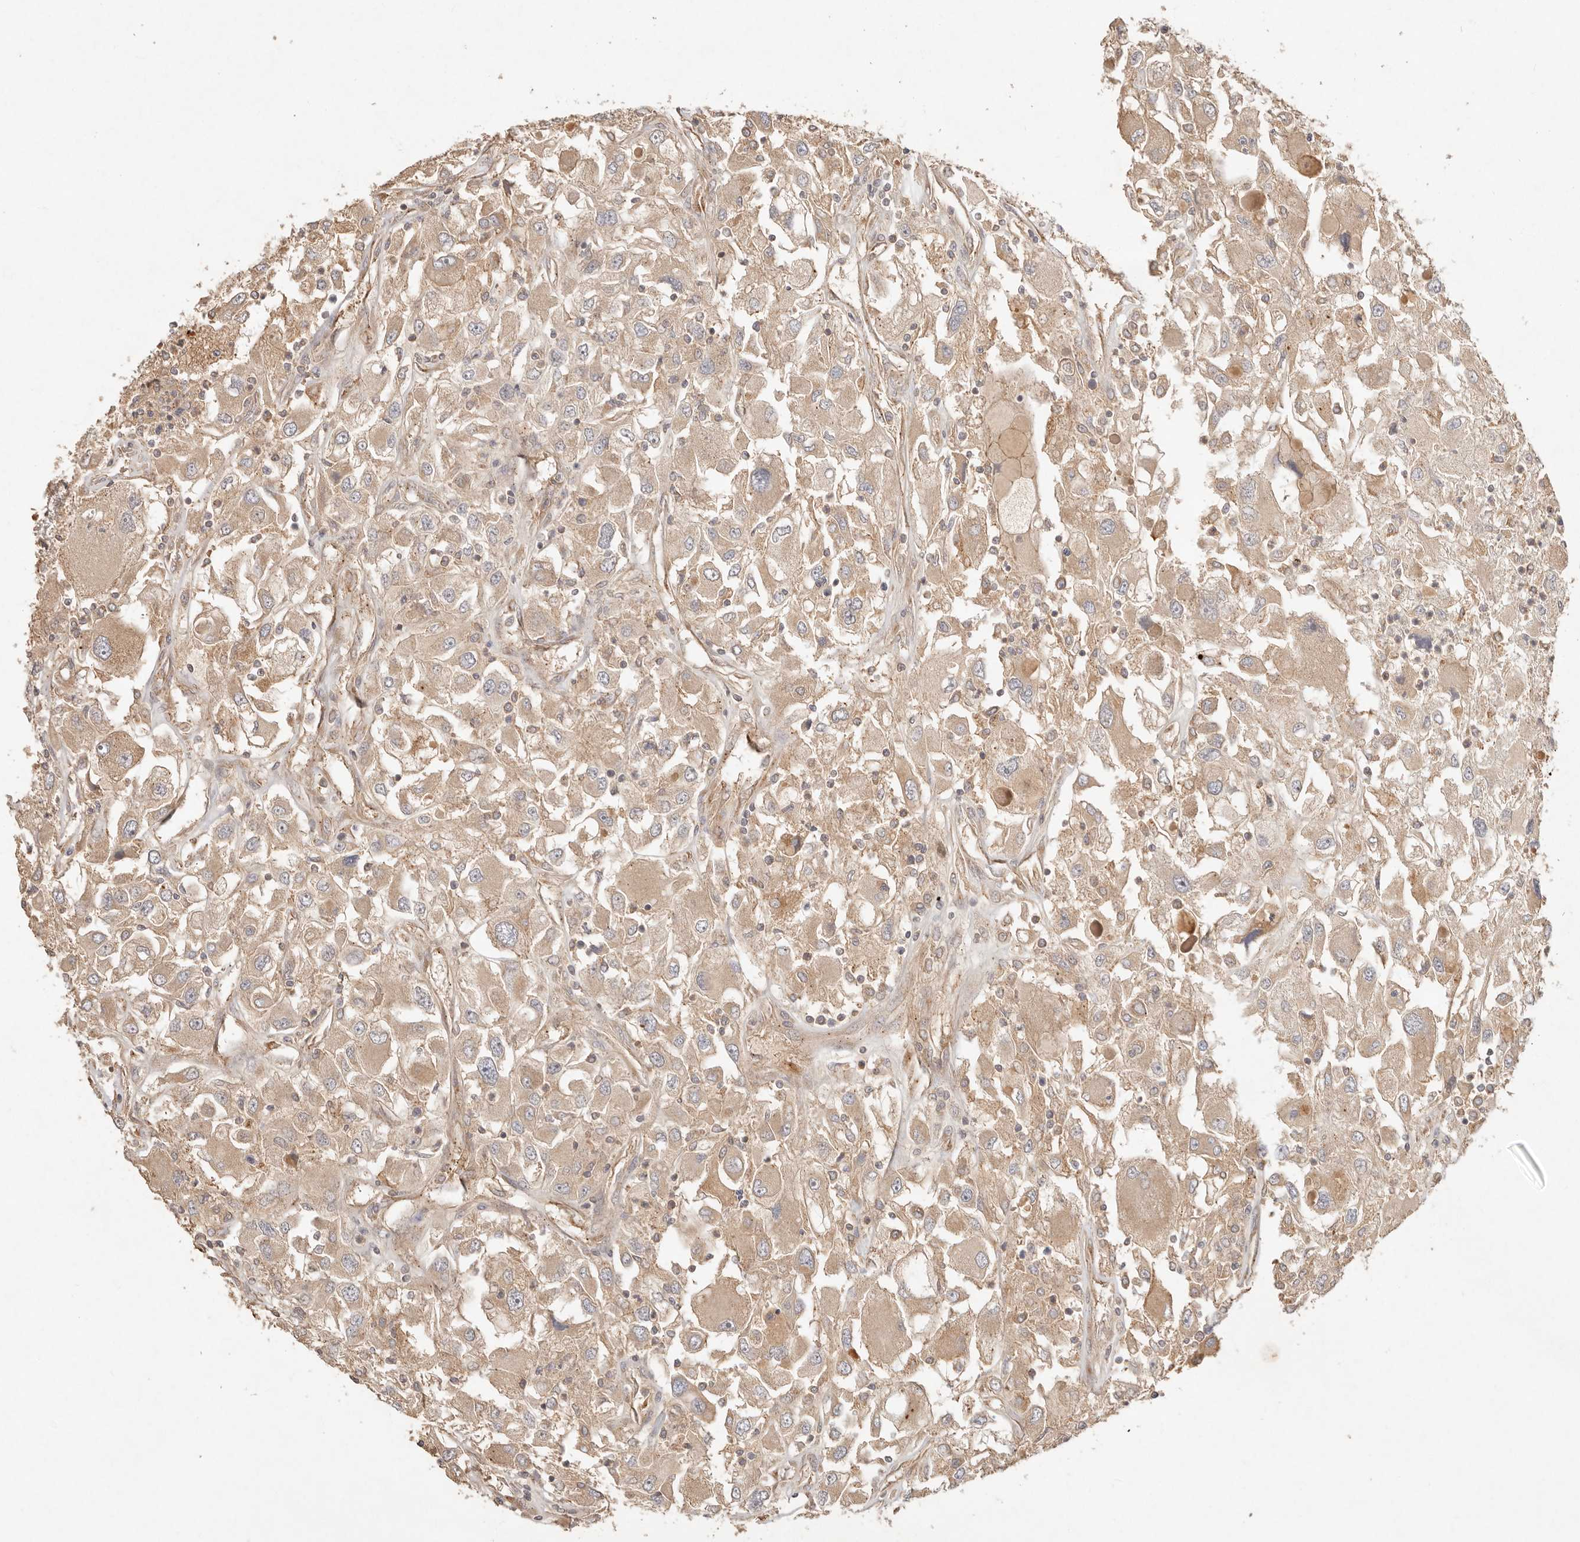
{"staining": {"intensity": "weak", "quantity": ">75%", "location": "cytoplasmic/membranous"}, "tissue": "renal cancer", "cell_type": "Tumor cells", "image_type": "cancer", "snomed": [{"axis": "morphology", "description": "Adenocarcinoma, NOS"}, {"axis": "topography", "description": "Kidney"}], "caption": "Immunohistochemical staining of renal cancer shows low levels of weak cytoplasmic/membranous protein positivity in approximately >75% of tumor cells. (Stains: DAB (3,3'-diaminobenzidine) in brown, nuclei in blue, Microscopy: brightfield microscopy at high magnification).", "gene": "HECTD3", "patient": {"sex": "female", "age": 52}}